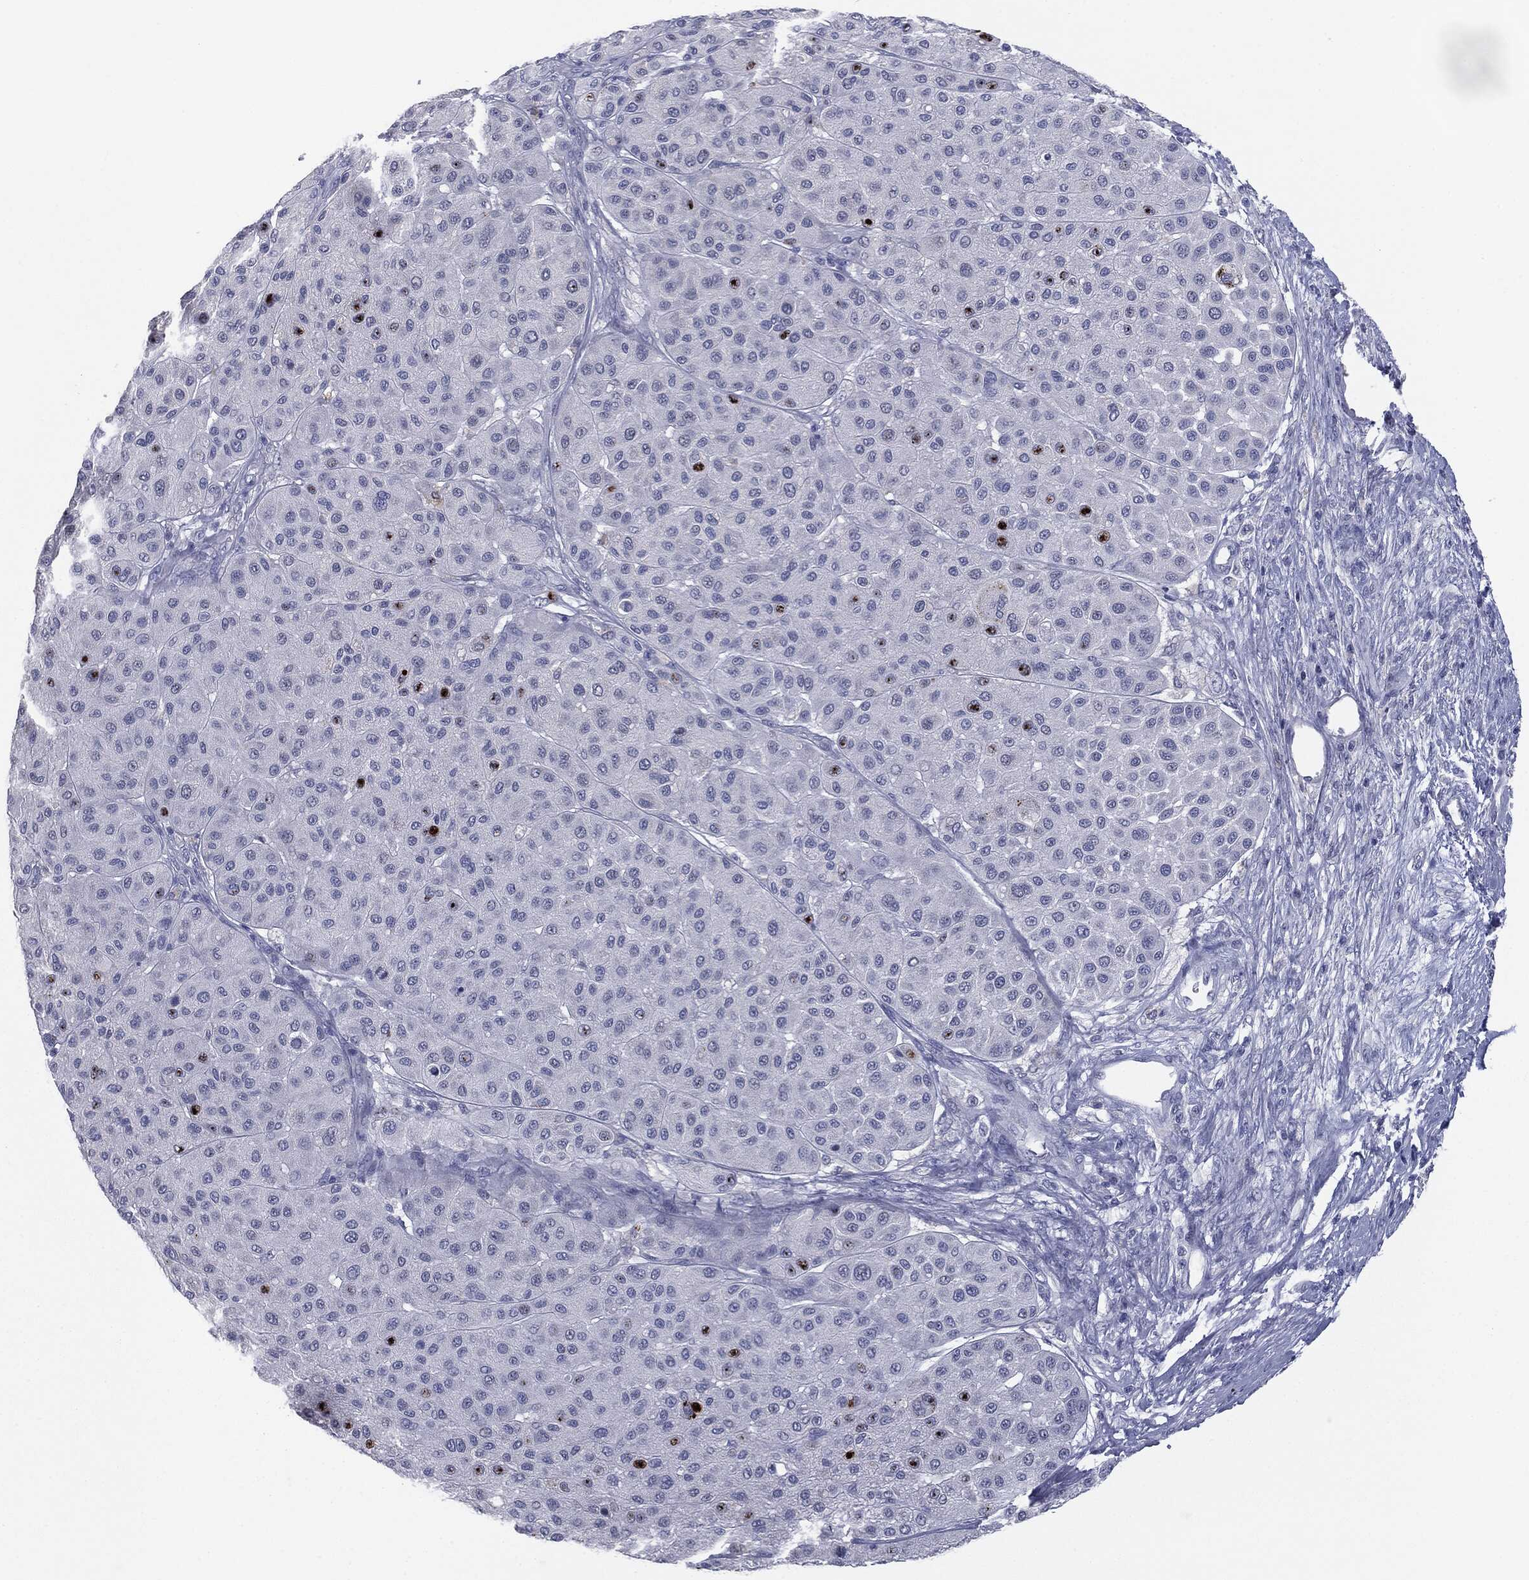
{"staining": {"intensity": "negative", "quantity": "none", "location": "none"}, "tissue": "melanoma", "cell_type": "Tumor cells", "image_type": "cancer", "snomed": [{"axis": "morphology", "description": "Malignant melanoma, Metastatic site"}, {"axis": "topography", "description": "Smooth muscle"}], "caption": "This is an immunohistochemistry (IHC) photomicrograph of human malignant melanoma (metastatic site). There is no positivity in tumor cells.", "gene": "MUC1", "patient": {"sex": "male", "age": 41}}